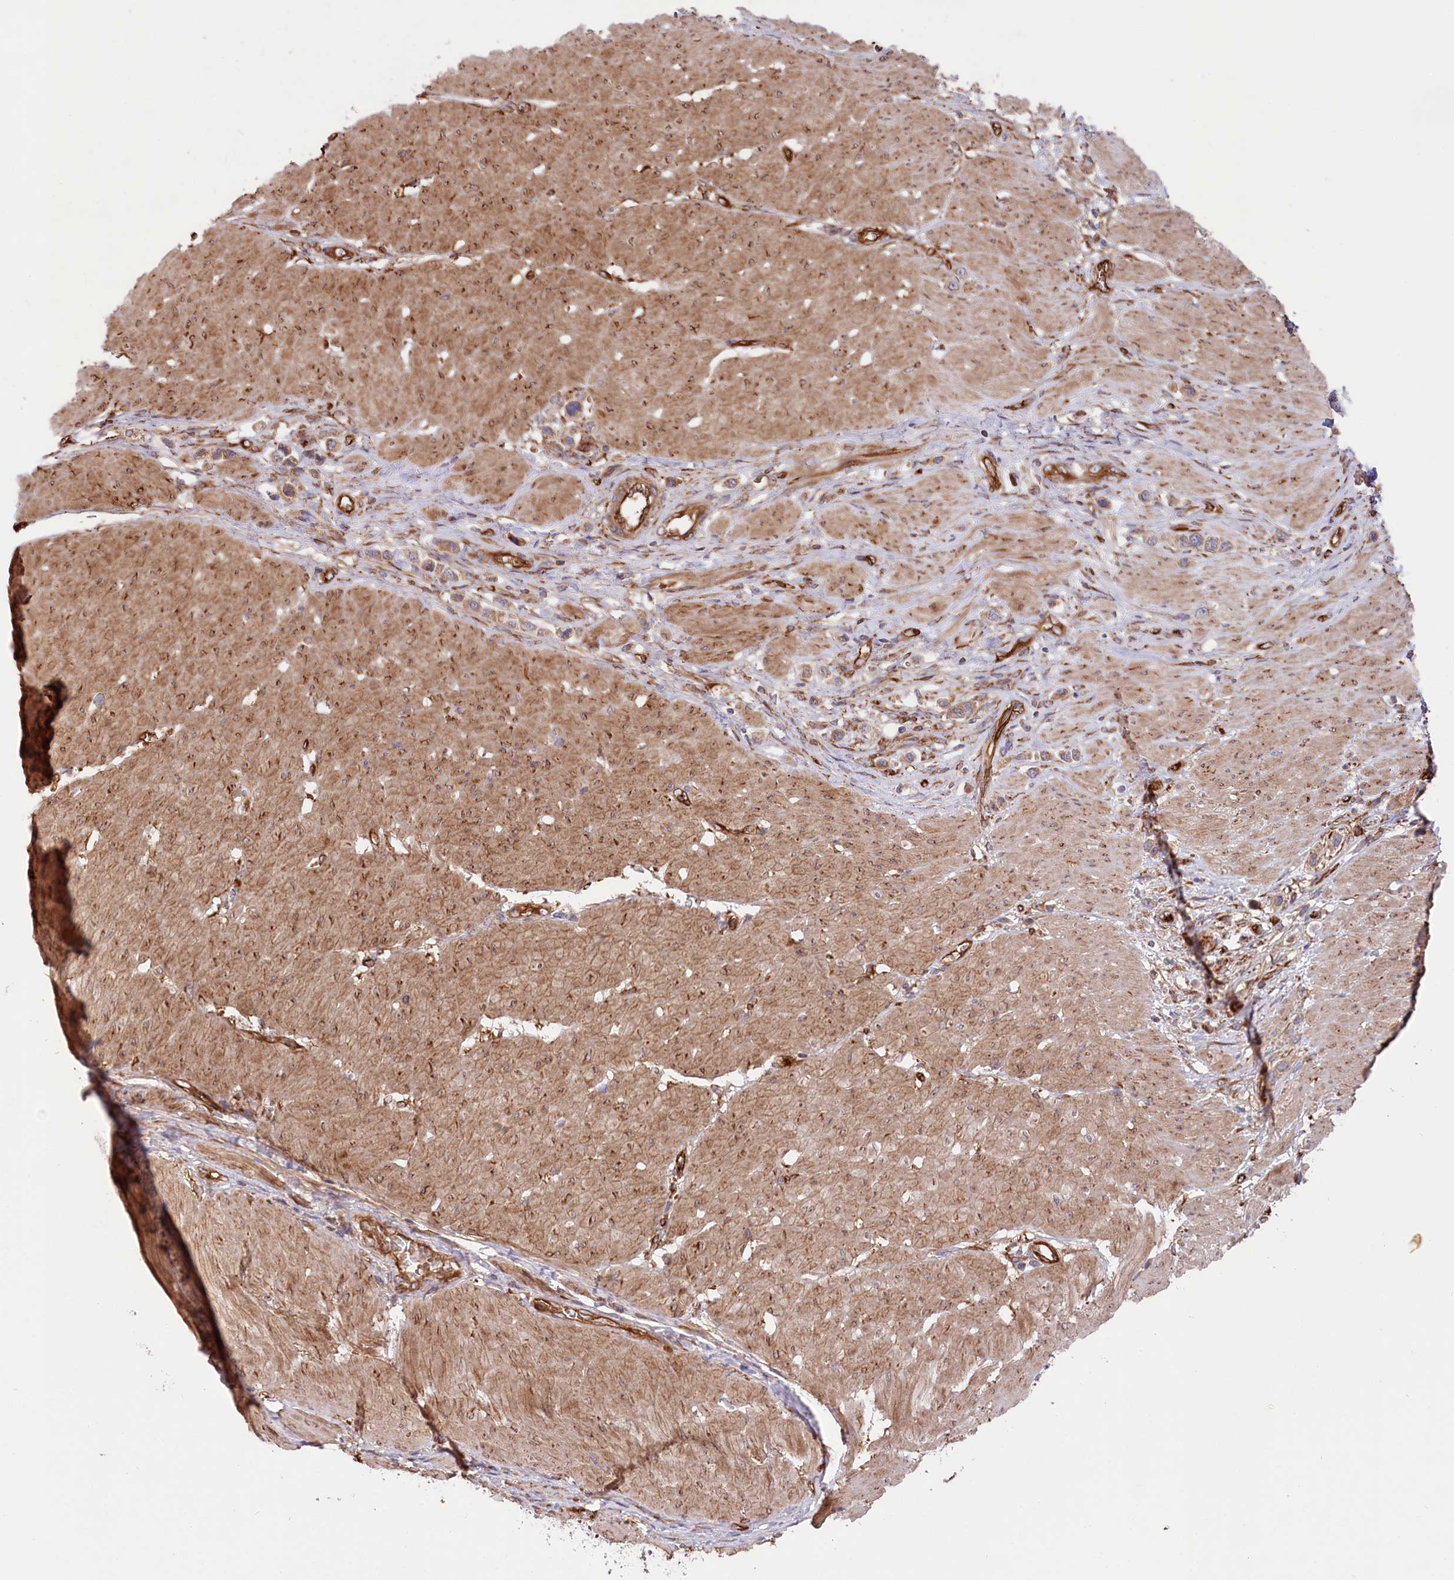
{"staining": {"intensity": "weak", "quantity": ">75%", "location": "cytoplasmic/membranous"}, "tissue": "stomach cancer", "cell_type": "Tumor cells", "image_type": "cancer", "snomed": [{"axis": "morphology", "description": "Normal tissue, NOS"}, {"axis": "morphology", "description": "Adenocarcinoma, NOS"}, {"axis": "topography", "description": "Stomach, upper"}, {"axis": "topography", "description": "Stomach"}], "caption": "Stomach cancer (adenocarcinoma) tissue reveals weak cytoplasmic/membranous staining in about >75% of tumor cells The staining was performed using DAB, with brown indicating positive protein expression. Nuclei are stained blue with hematoxylin.", "gene": "MTPAP", "patient": {"sex": "female", "age": 65}}